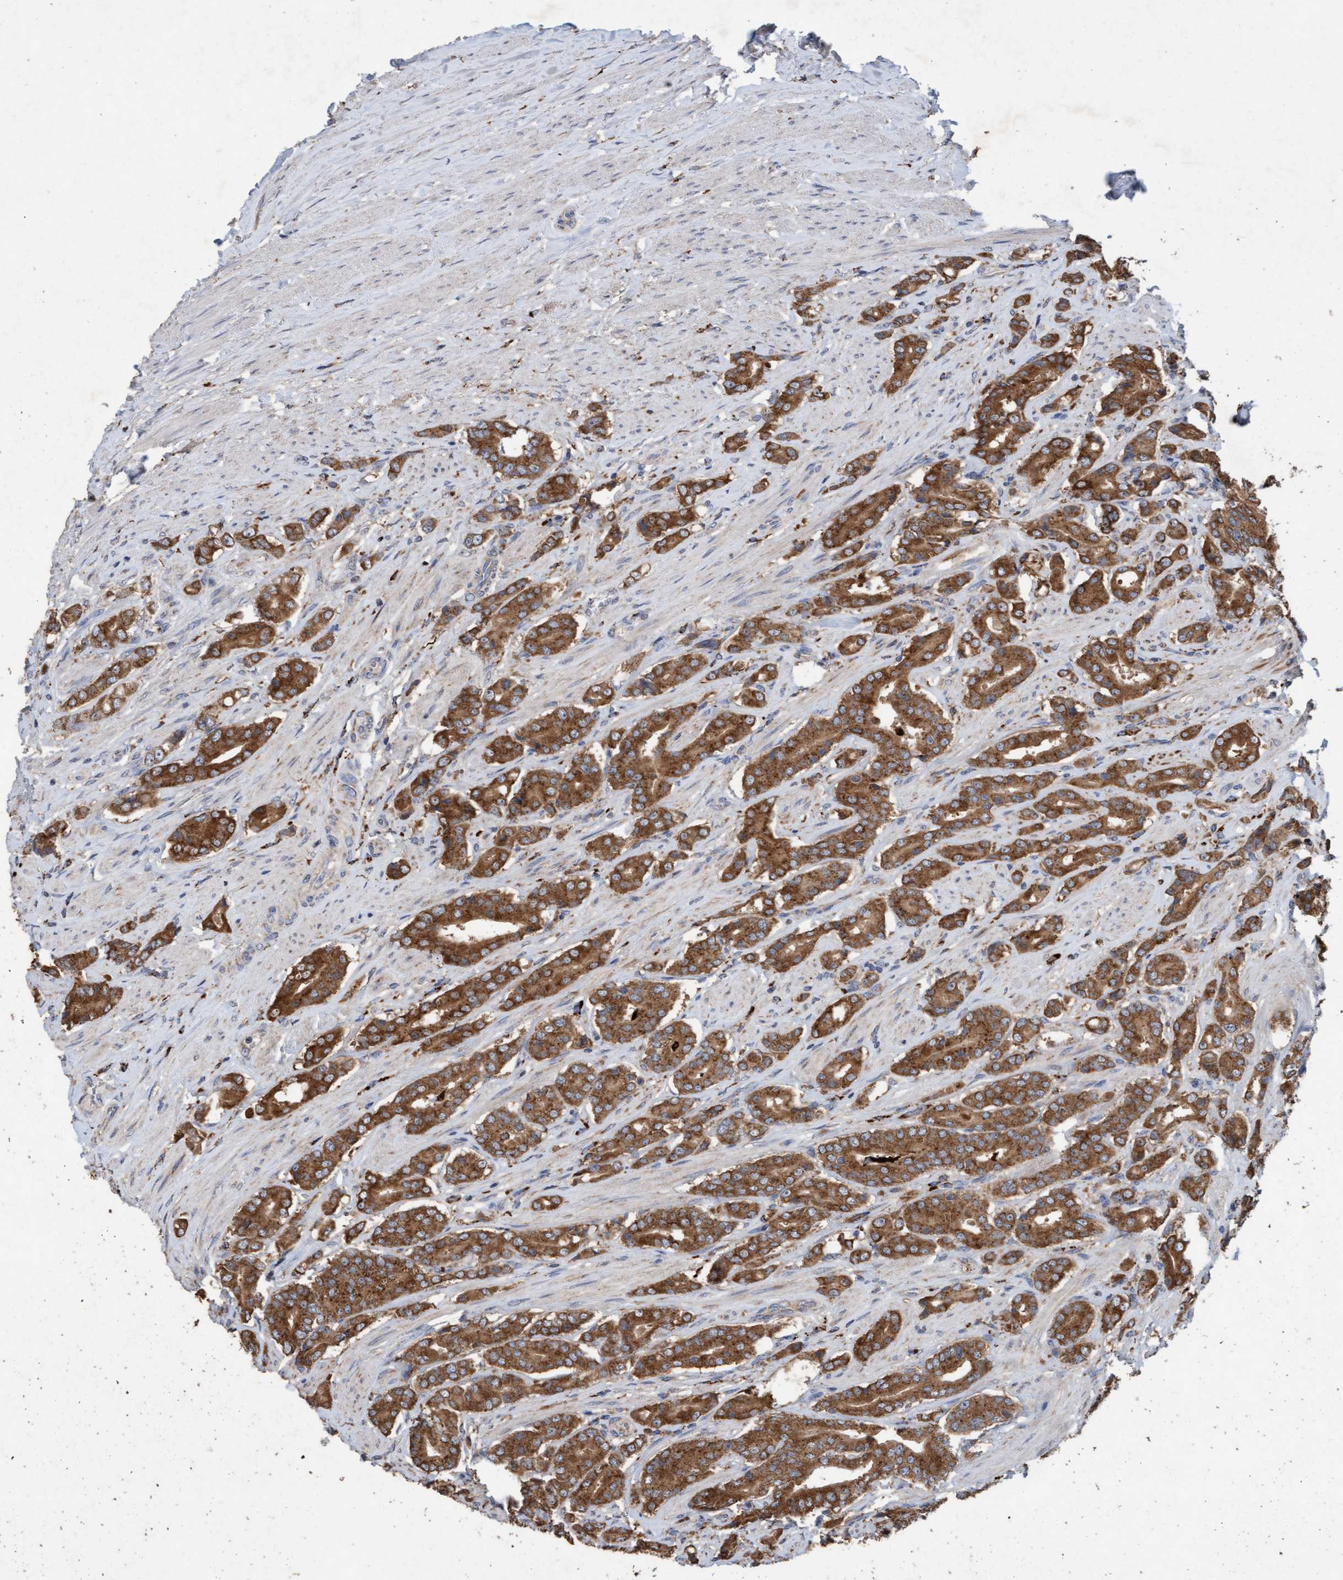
{"staining": {"intensity": "moderate", "quantity": ">75%", "location": "cytoplasmic/membranous"}, "tissue": "prostate cancer", "cell_type": "Tumor cells", "image_type": "cancer", "snomed": [{"axis": "morphology", "description": "Adenocarcinoma, High grade"}, {"axis": "topography", "description": "Prostate"}], "caption": "Immunohistochemical staining of human prostate adenocarcinoma (high-grade) reveals medium levels of moderate cytoplasmic/membranous protein staining in about >75% of tumor cells. (IHC, brightfield microscopy, high magnification).", "gene": "ATPAF2", "patient": {"sex": "male", "age": 71}}